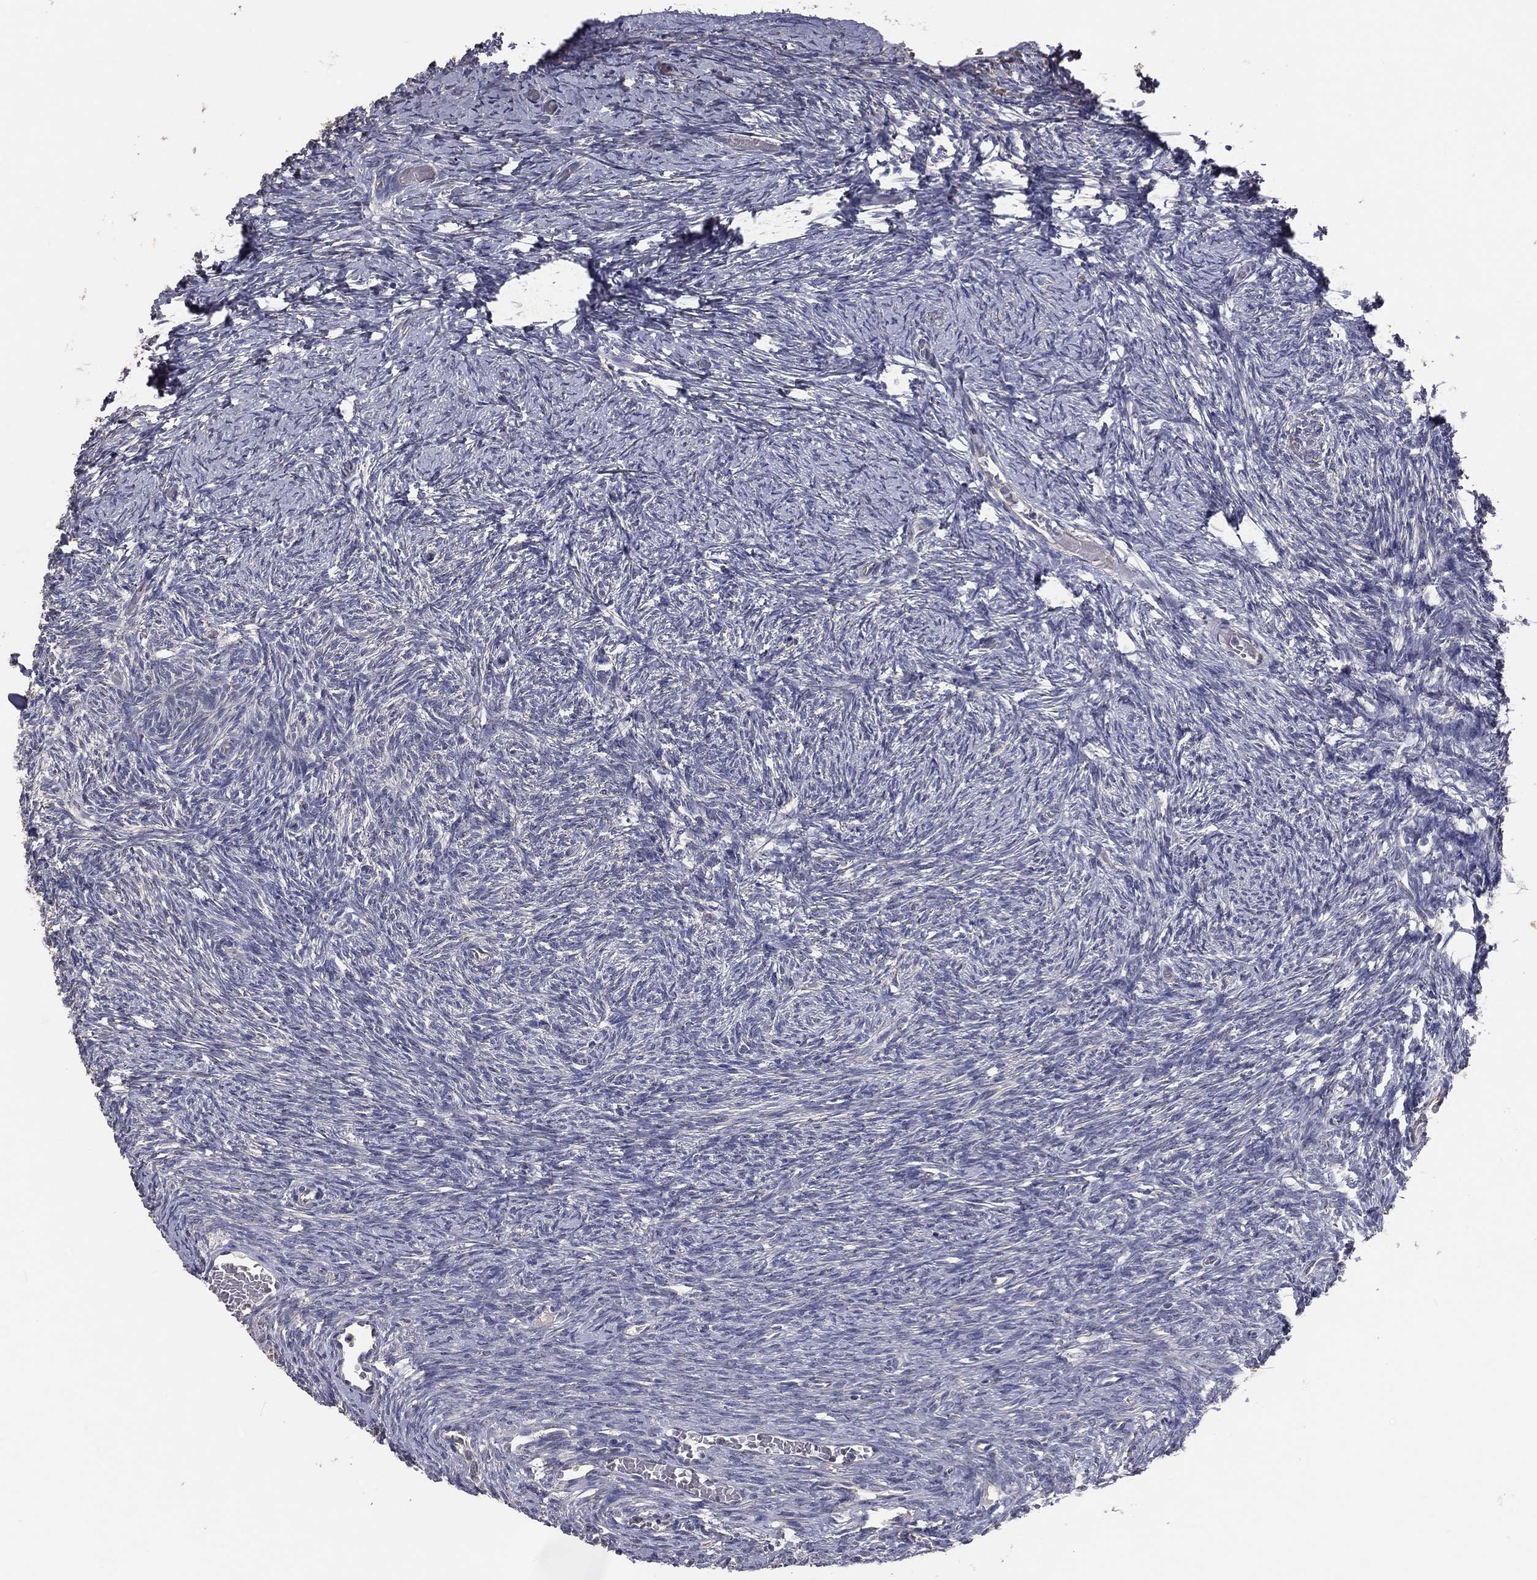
{"staining": {"intensity": "negative", "quantity": "none", "location": "none"}, "tissue": "ovary", "cell_type": "Follicle cells", "image_type": "normal", "snomed": [{"axis": "morphology", "description": "Normal tissue, NOS"}, {"axis": "topography", "description": "Ovary"}], "caption": "Immunohistochemistry of unremarkable human ovary exhibits no positivity in follicle cells.", "gene": "CROCC", "patient": {"sex": "female", "age": 39}}